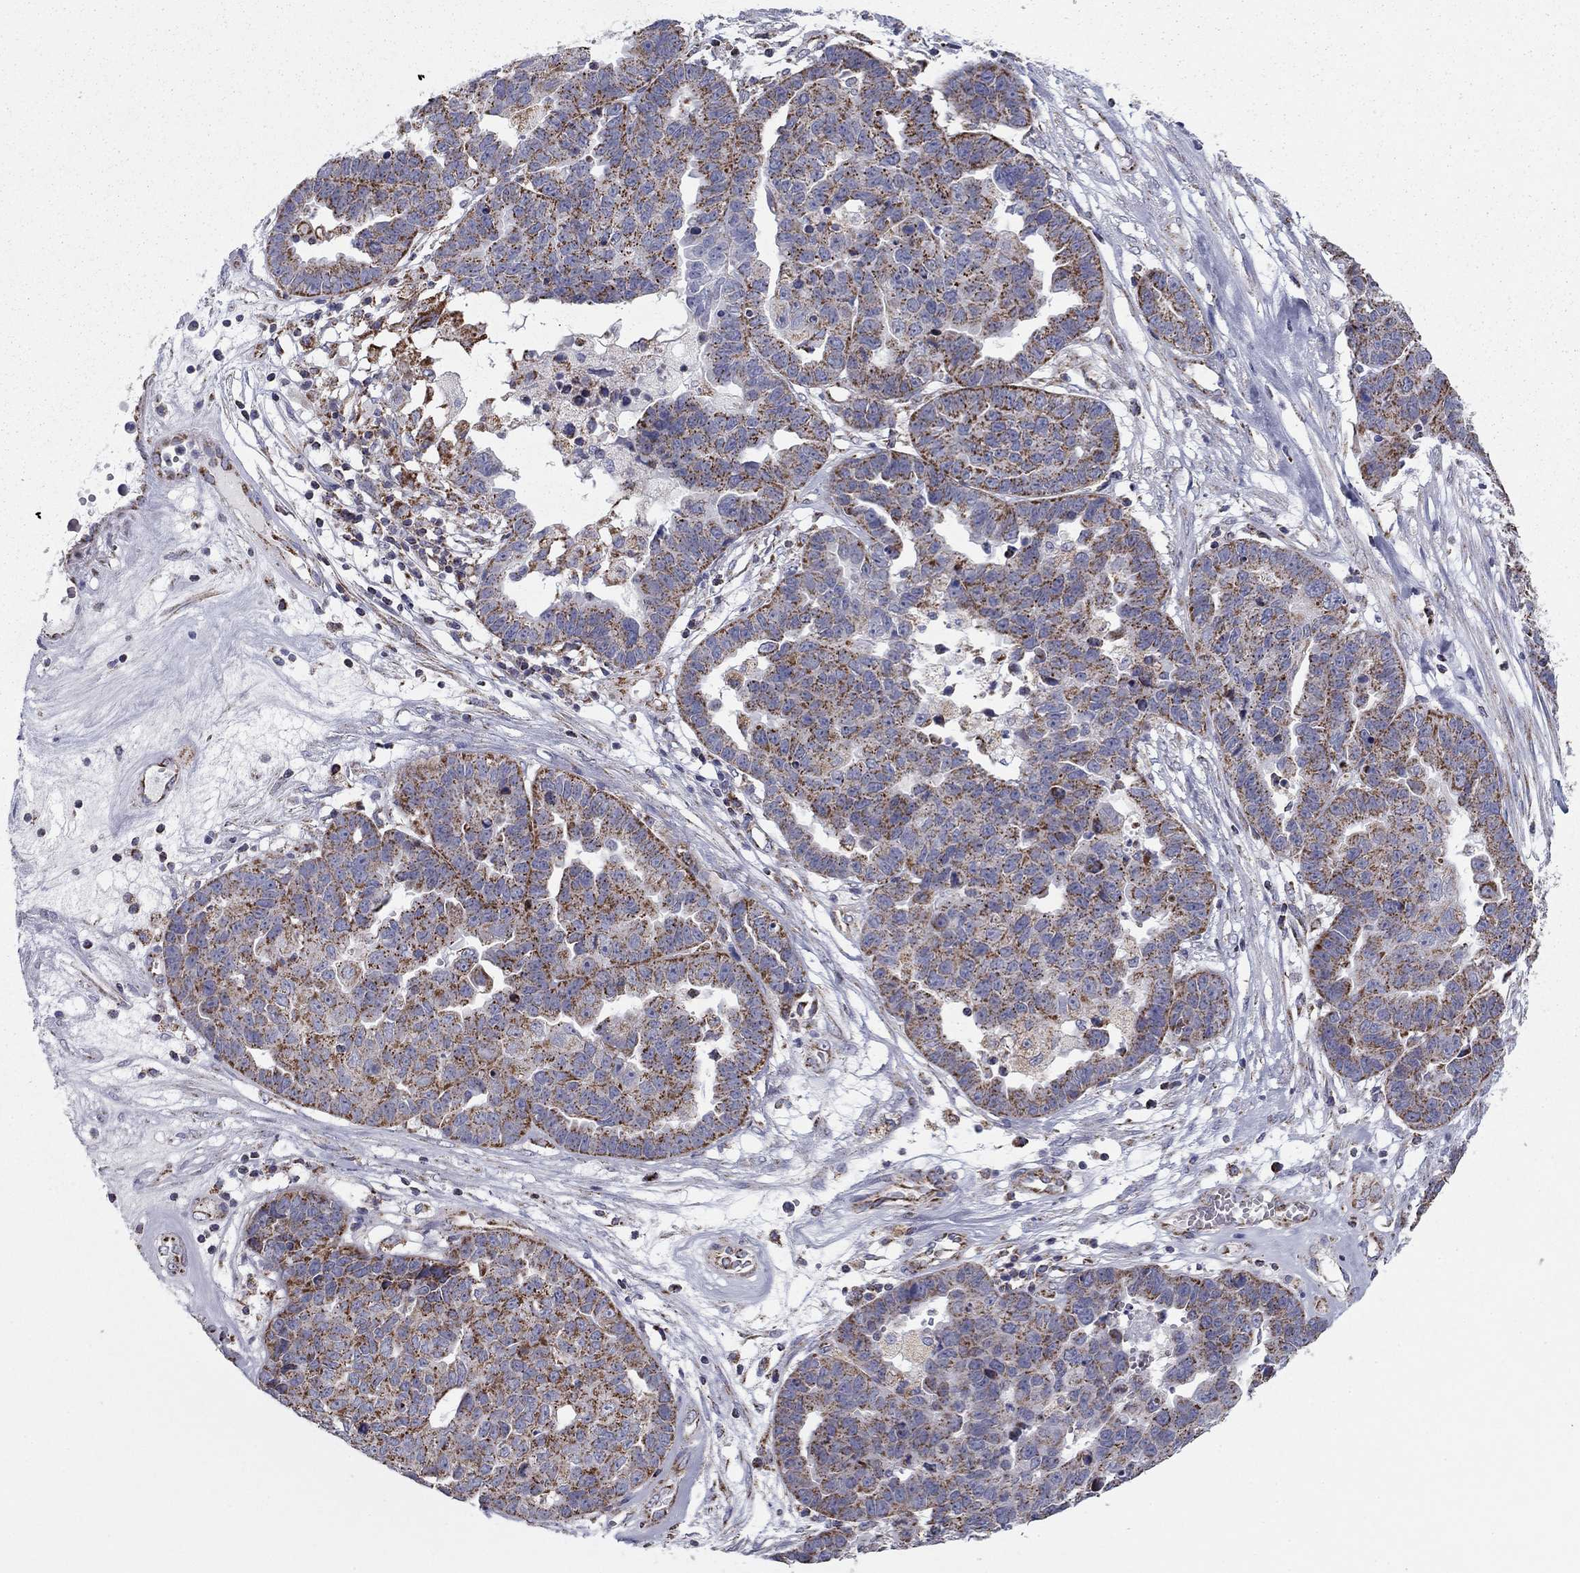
{"staining": {"intensity": "strong", "quantity": "25%-75%", "location": "cytoplasmic/membranous"}, "tissue": "ovarian cancer", "cell_type": "Tumor cells", "image_type": "cancer", "snomed": [{"axis": "morphology", "description": "Cystadenocarcinoma, serous, NOS"}, {"axis": "topography", "description": "Ovary"}], "caption": "Strong cytoplasmic/membranous protein staining is identified in about 25%-75% of tumor cells in serous cystadenocarcinoma (ovarian).", "gene": "NDUFV1", "patient": {"sex": "female", "age": 87}}